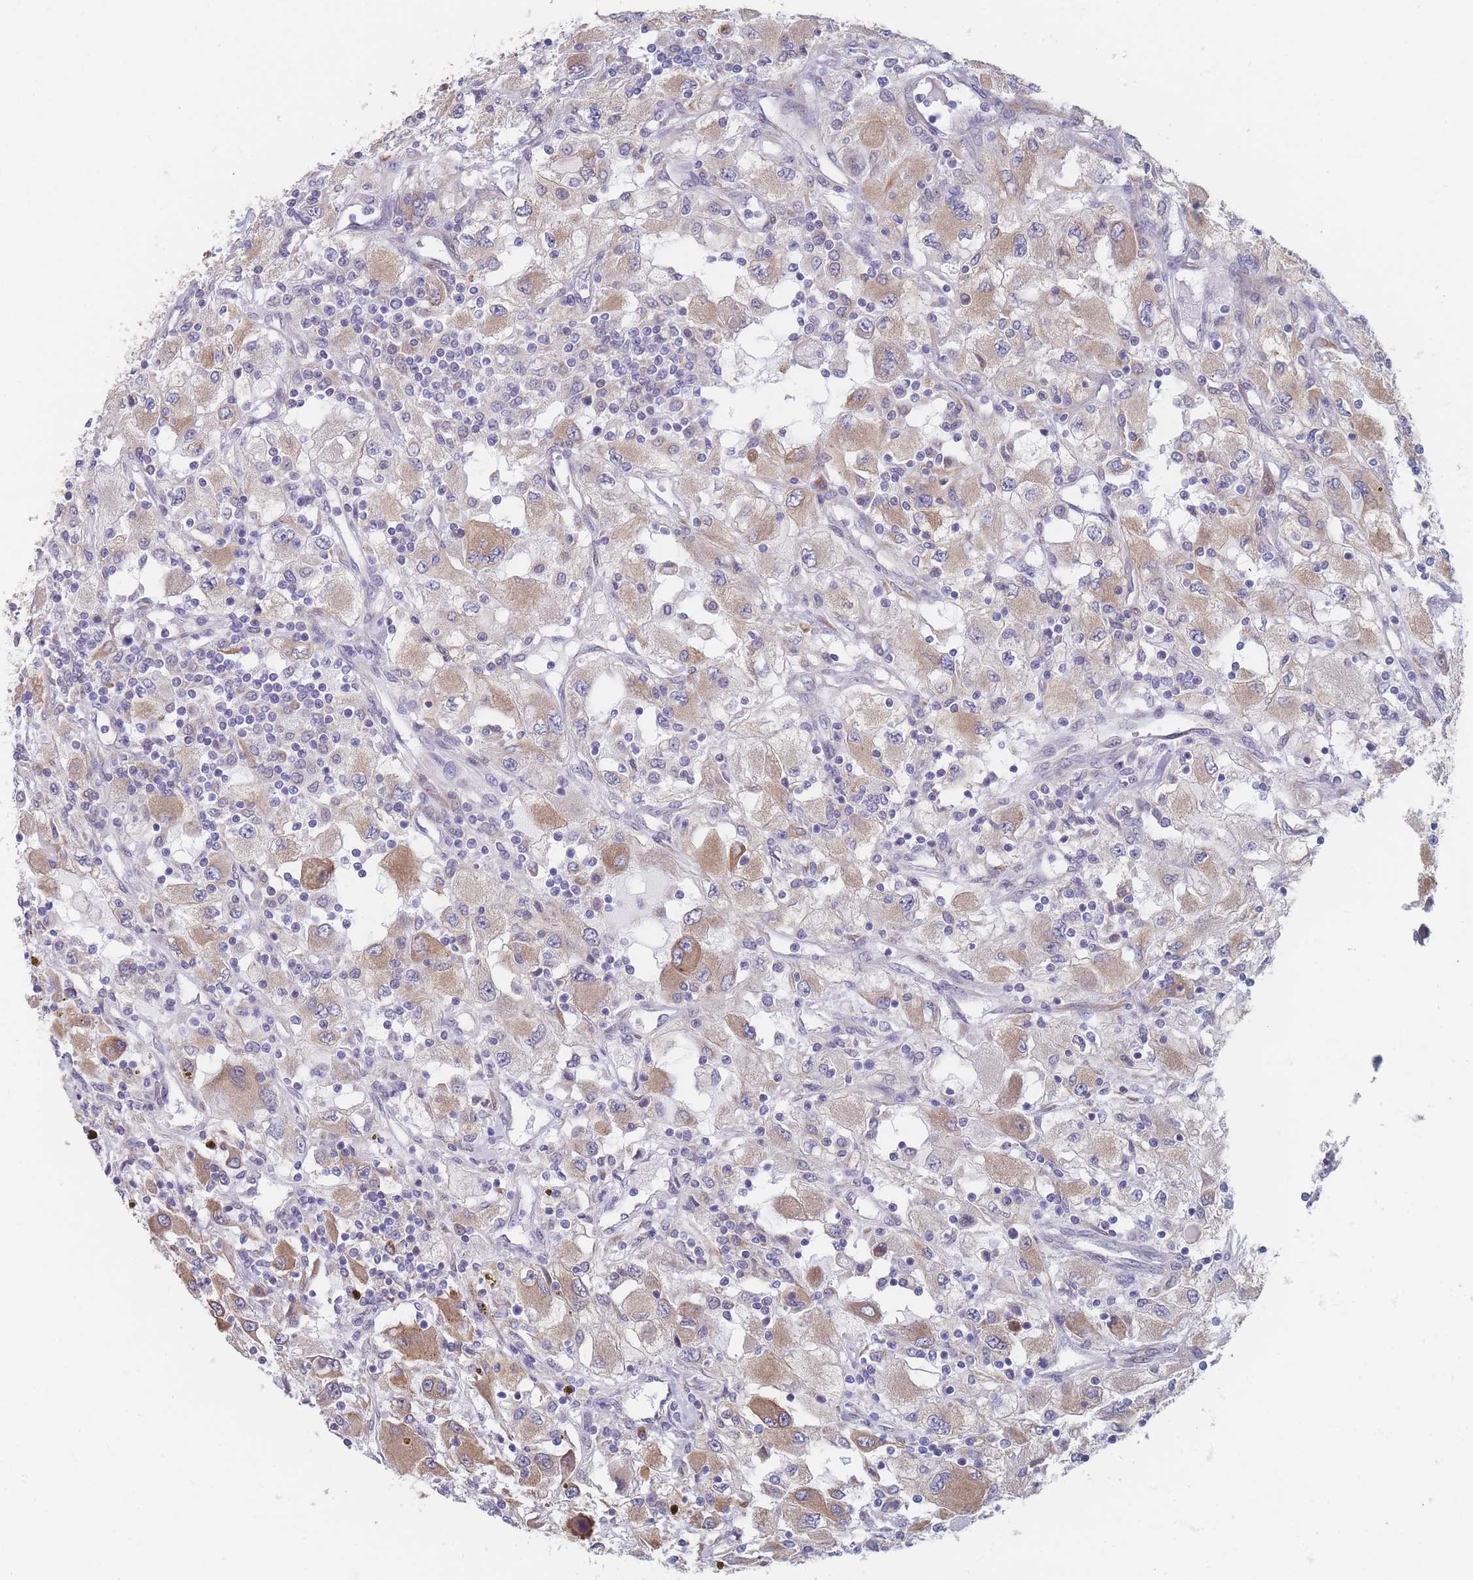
{"staining": {"intensity": "weak", "quantity": "25%-75%", "location": "cytoplasmic/membranous"}, "tissue": "renal cancer", "cell_type": "Tumor cells", "image_type": "cancer", "snomed": [{"axis": "morphology", "description": "Adenocarcinoma, NOS"}, {"axis": "topography", "description": "Kidney"}], "caption": "Human adenocarcinoma (renal) stained with a brown dye demonstrates weak cytoplasmic/membranous positive staining in about 25%-75% of tumor cells.", "gene": "TMED10", "patient": {"sex": "female", "age": 67}}